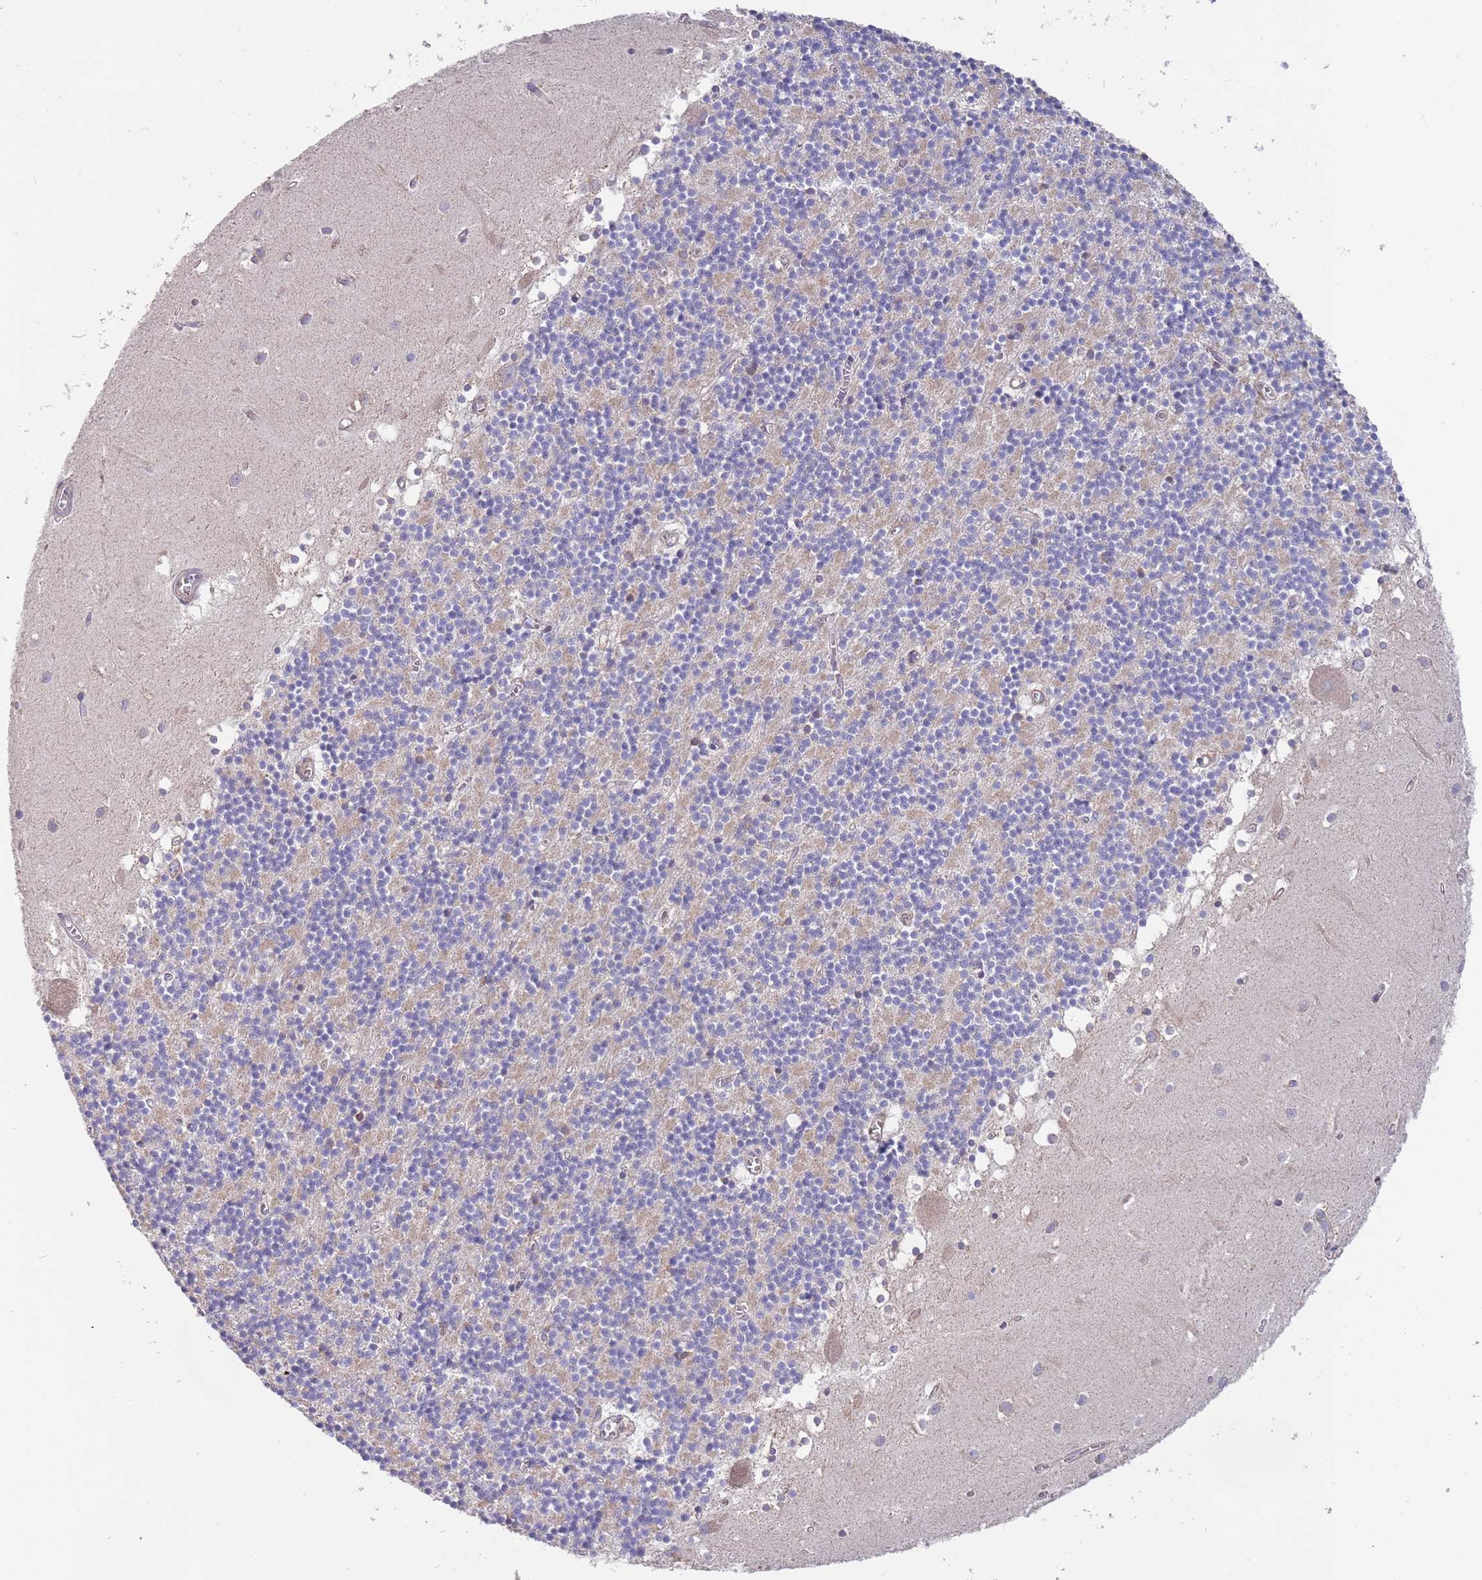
{"staining": {"intensity": "negative", "quantity": "none", "location": "none"}, "tissue": "cerebellum", "cell_type": "Cells in granular layer", "image_type": "normal", "snomed": [{"axis": "morphology", "description": "Normal tissue, NOS"}, {"axis": "topography", "description": "Cerebellum"}], "caption": "Immunohistochemistry of unremarkable human cerebellum reveals no positivity in cells in granular layer.", "gene": "ARMCX6", "patient": {"sex": "male", "age": 54}}